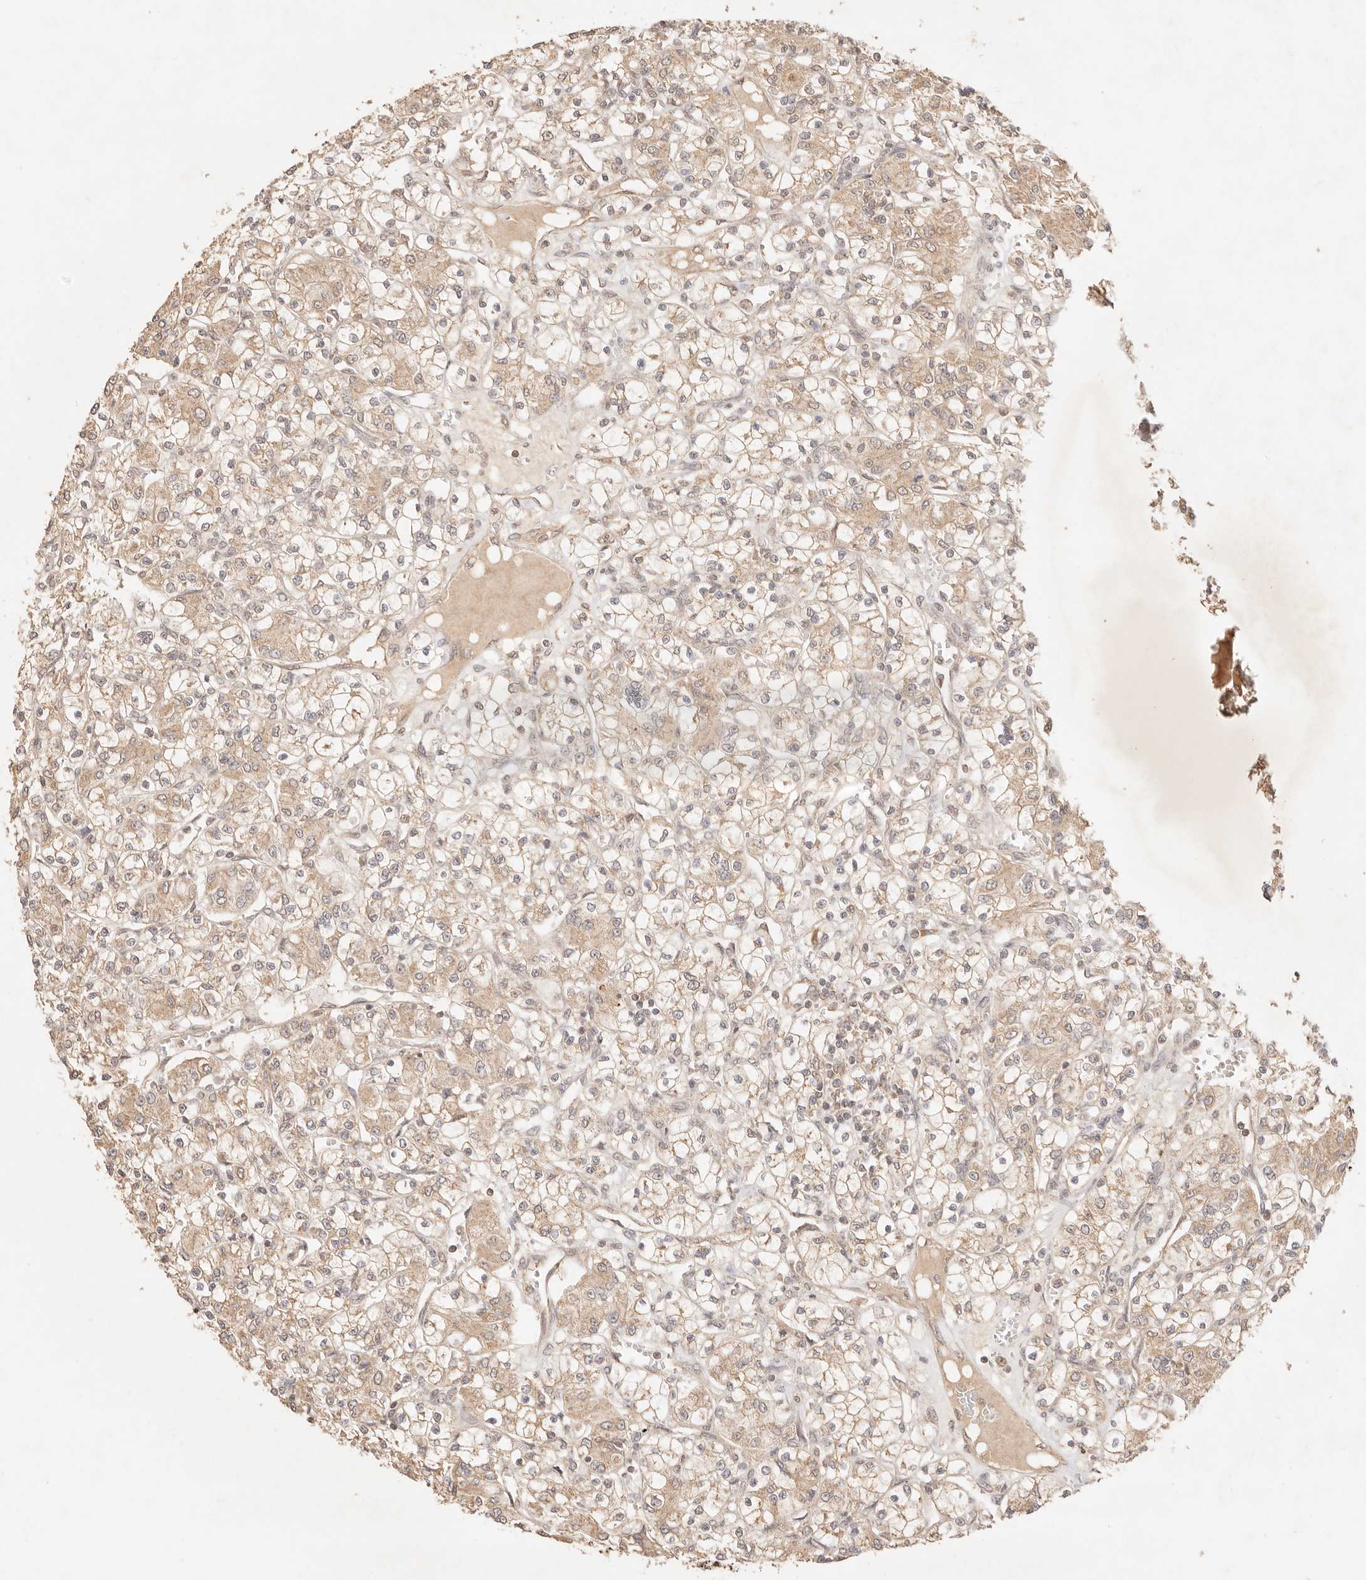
{"staining": {"intensity": "weak", "quantity": ">75%", "location": "cytoplasmic/membranous"}, "tissue": "renal cancer", "cell_type": "Tumor cells", "image_type": "cancer", "snomed": [{"axis": "morphology", "description": "Adenocarcinoma, NOS"}, {"axis": "topography", "description": "Kidney"}], "caption": "This is a histology image of immunohistochemistry staining of renal cancer (adenocarcinoma), which shows weak staining in the cytoplasmic/membranous of tumor cells.", "gene": "TRIM11", "patient": {"sex": "female", "age": 59}}